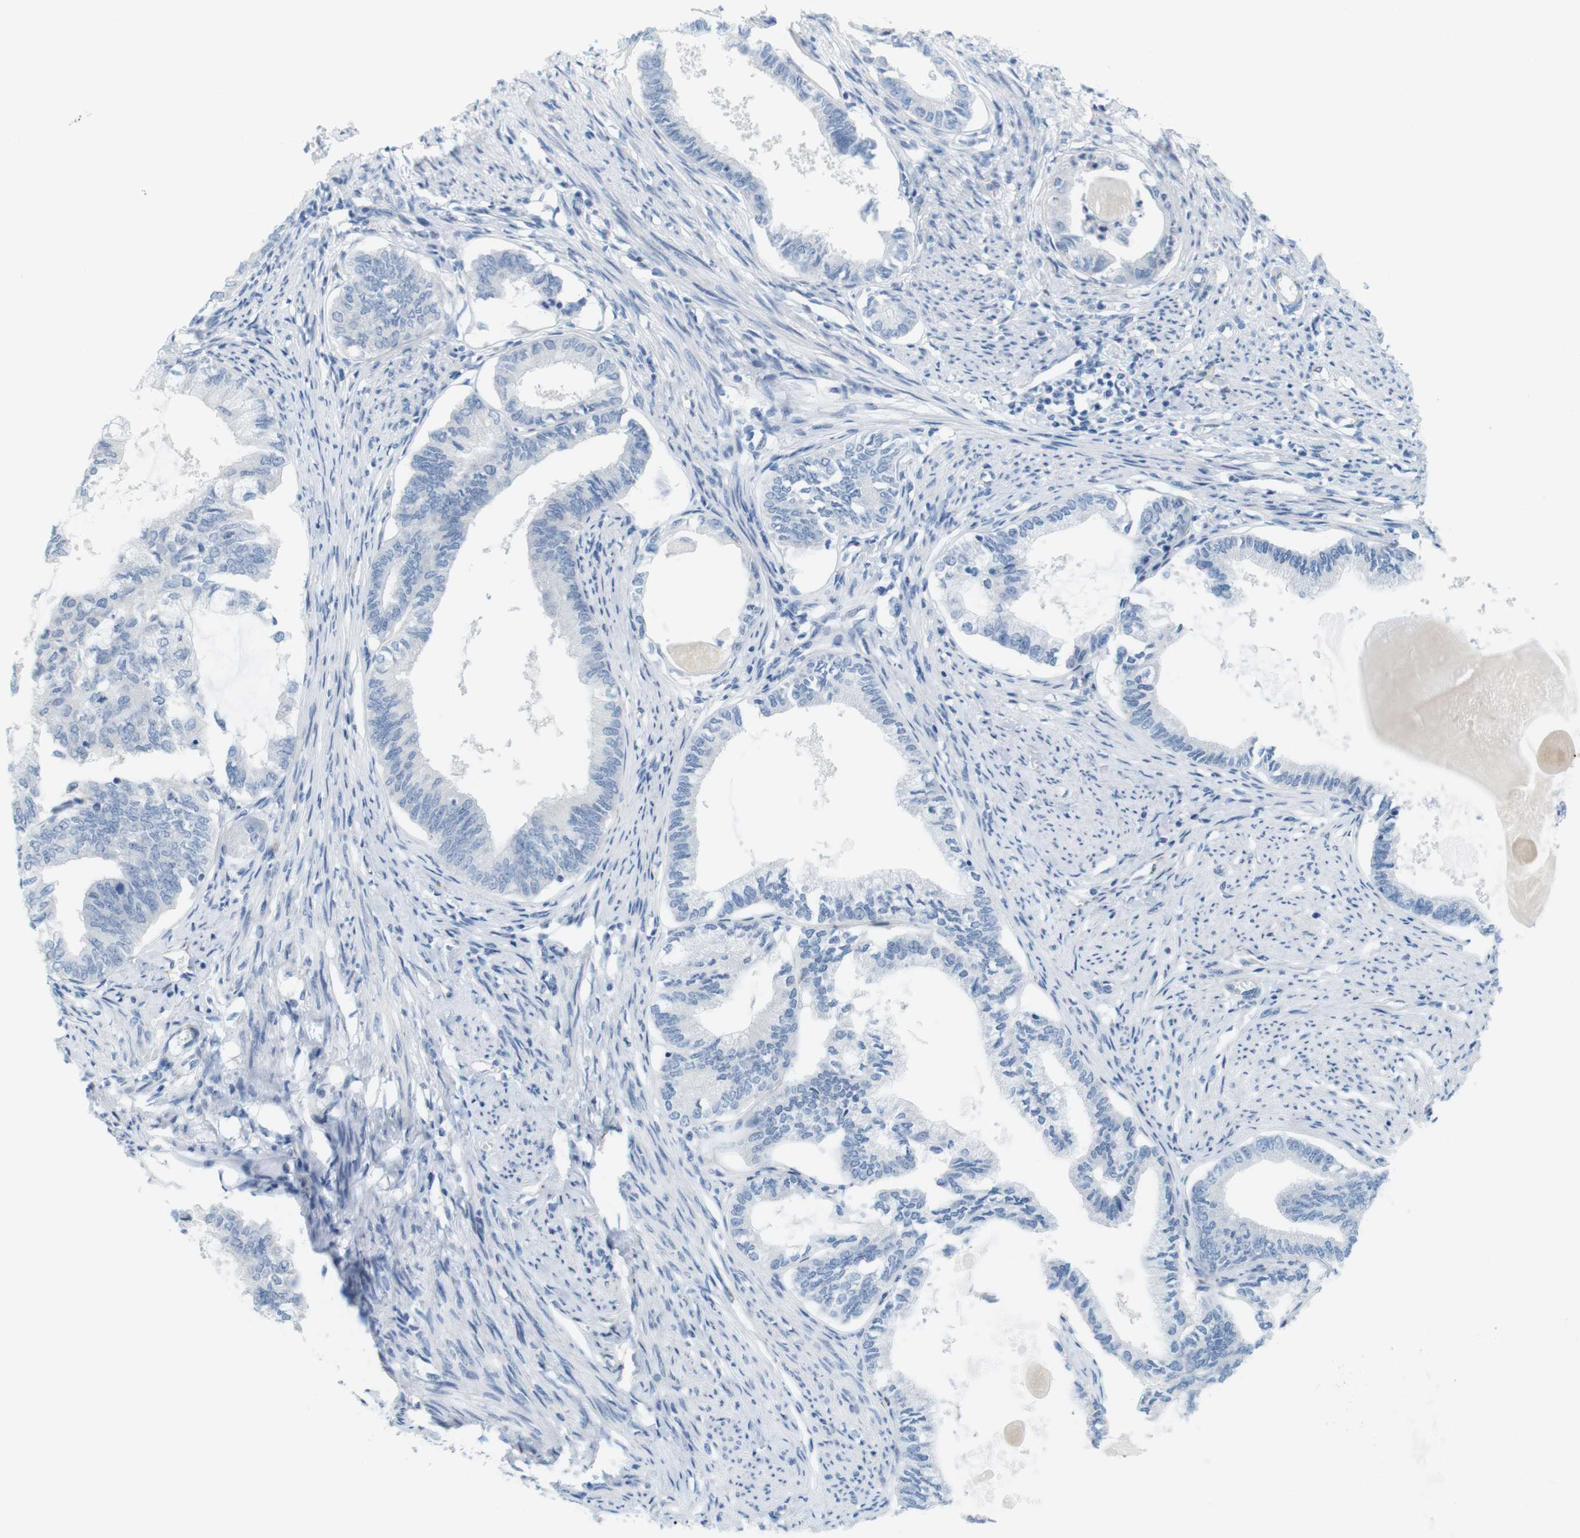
{"staining": {"intensity": "negative", "quantity": "none", "location": "none"}, "tissue": "endometrial cancer", "cell_type": "Tumor cells", "image_type": "cancer", "snomed": [{"axis": "morphology", "description": "Adenocarcinoma, NOS"}, {"axis": "topography", "description": "Endometrium"}], "caption": "Immunohistochemistry (IHC) image of human adenocarcinoma (endometrial) stained for a protein (brown), which shows no expression in tumor cells.", "gene": "MYH9", "patient": {"sex": "female", "age": 86}}